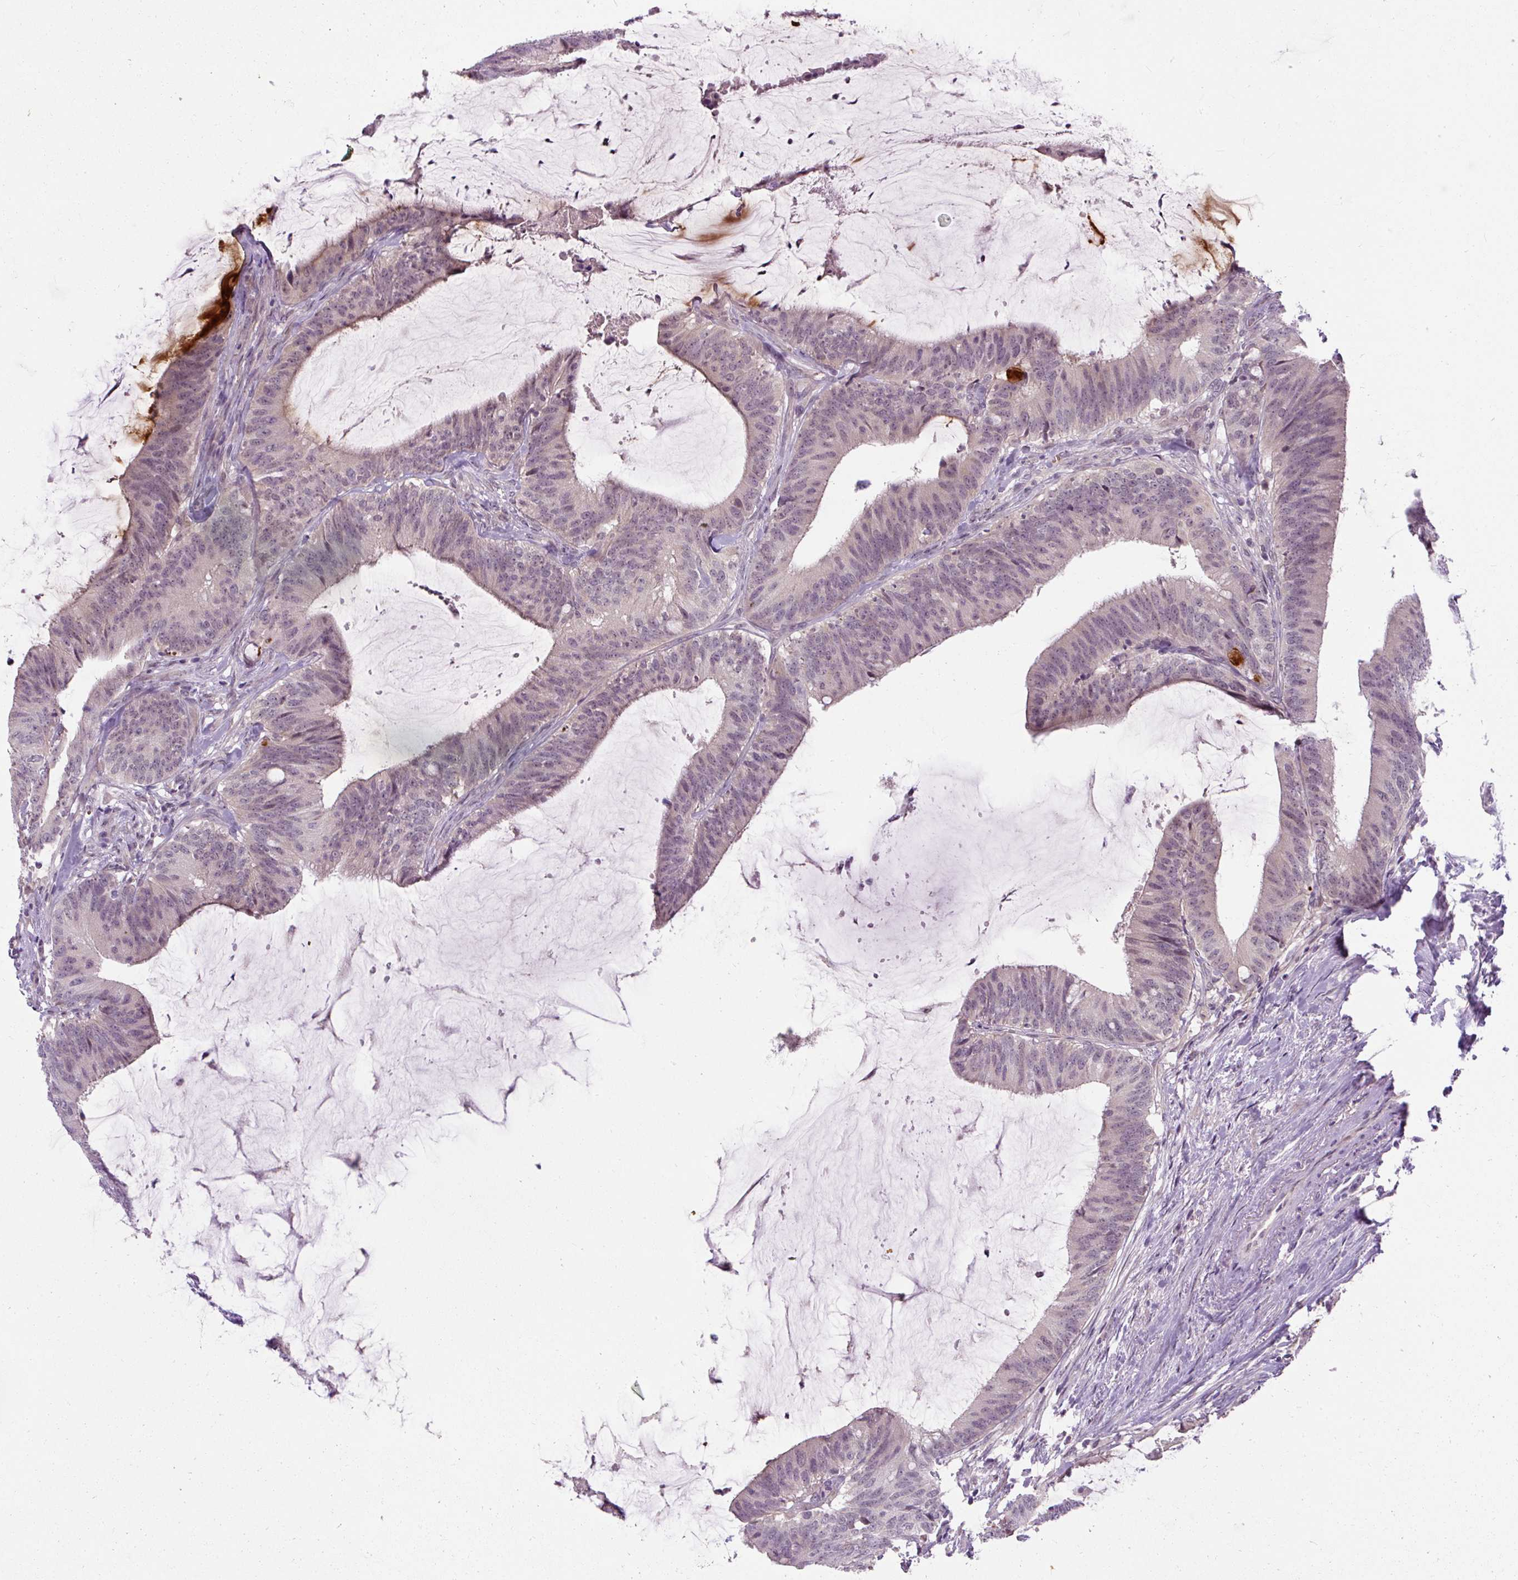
{"staining": {"intensity": "weak", "quantity": "<25%", "location": "nuclear"}, "tissue": "colorectal cancer", "cell_type": "Tumor cells", "image_type": "cancer", "snomed": [{"axis": "morphology", "description": "Adenocarcinoma, NOS"}, {"axis": "topography", "description": "Colon"}], "caption": "Tumor cells show no significant staining in colorectal cancer.", "gene": "FAM117B", "patient": {"sex": "female", "age": 43}}